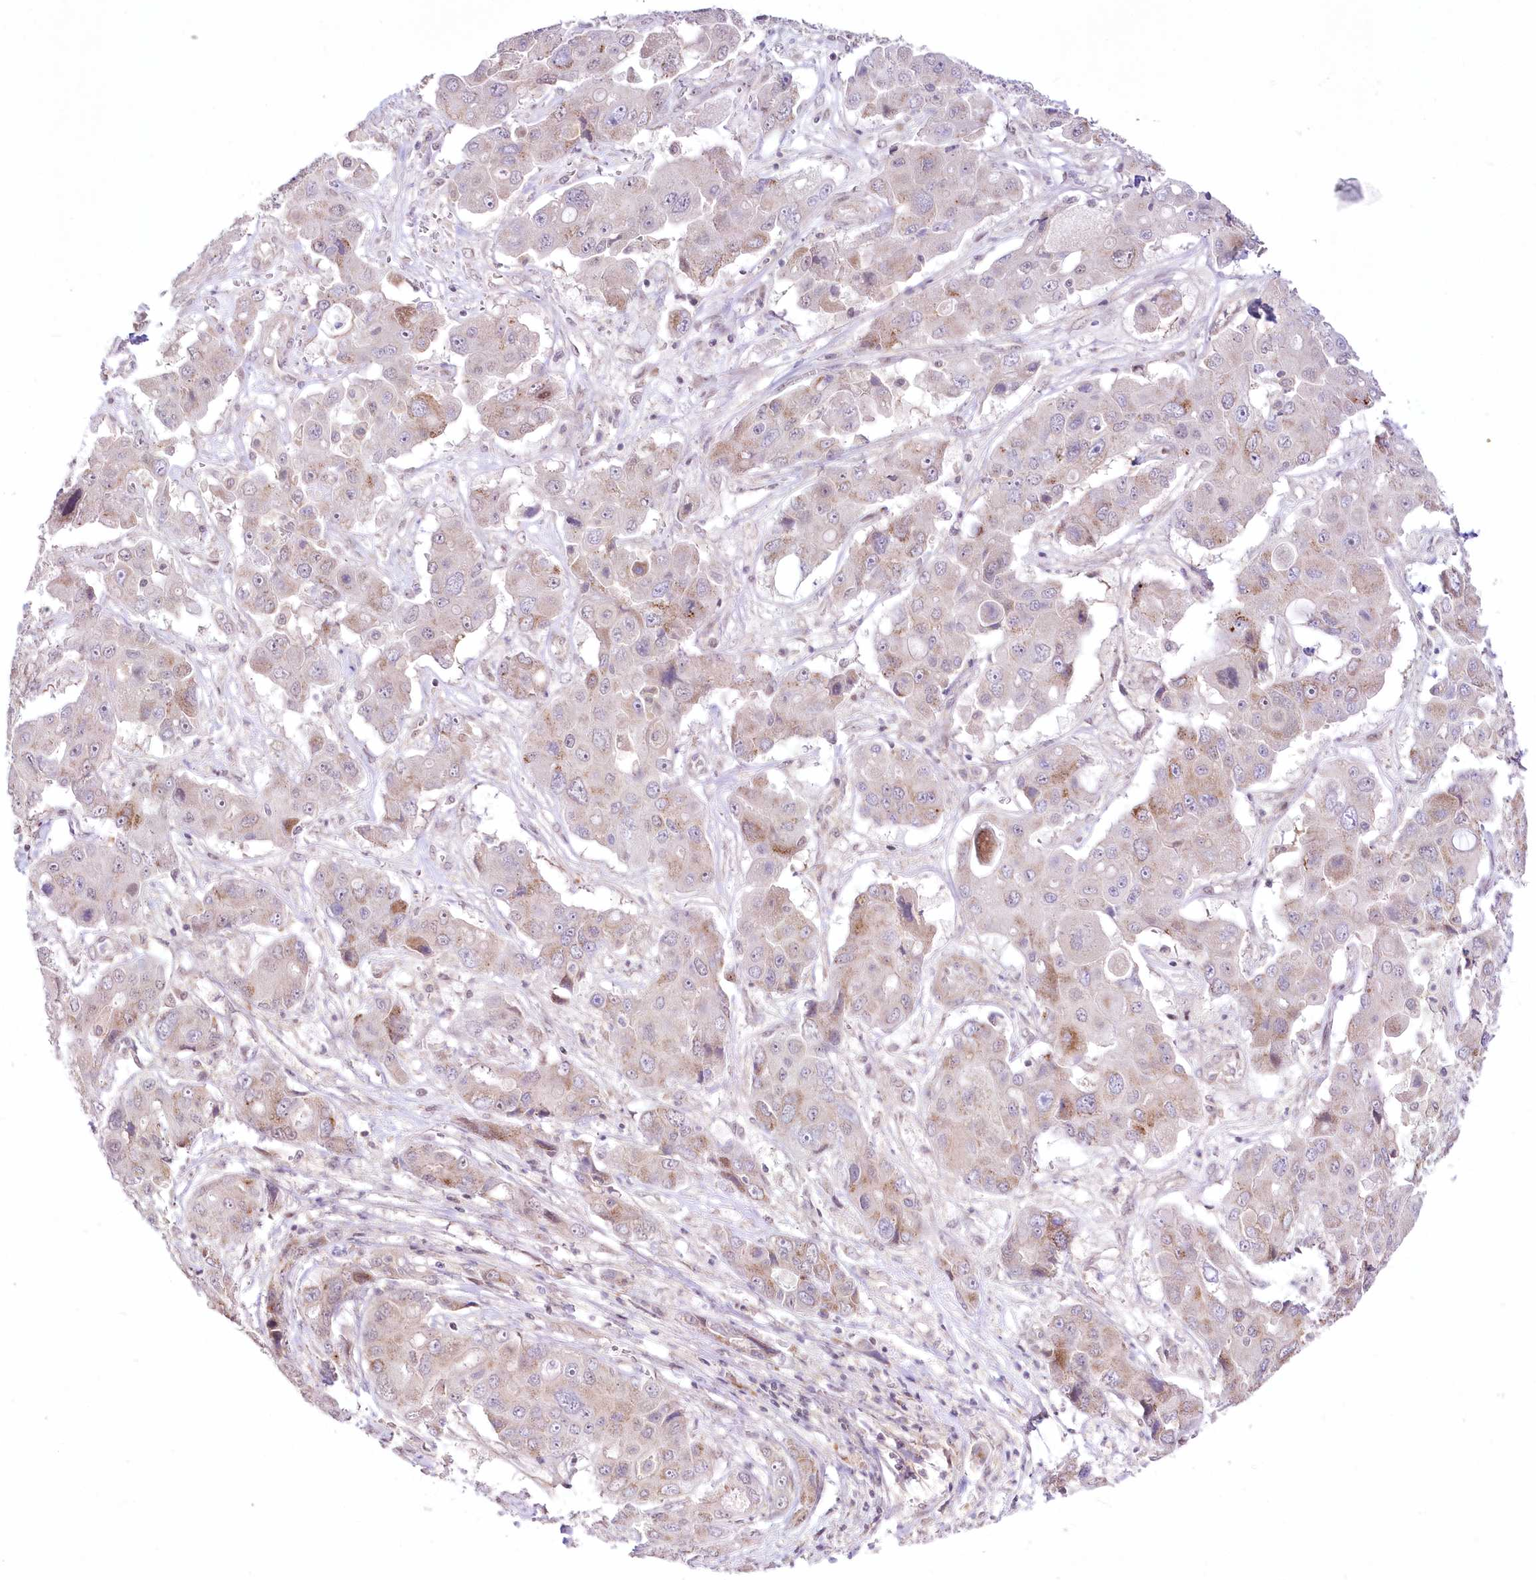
{"staining": {"intensity": "weak", "quantity": "<25%", "location": "cytoplasmic/membranous"}, "tissue": "liver cancer", "cell_type": "Tumor cells", "image_type": "cancer", "snomed": [{"axis": "morphology", "description": "Cholangiocarcinoma"}, {"axis": "topography", "description": "Liver"}], "caption": "Immunohistochemistry of human liver cholangiocarcinoma exhibits no positivity in tumor cells. (DAB (3,3'-diaminobenzidine) IHC, high magnification).", "gene": "FAM241B", "patient": {"sex": "male", "age": 67}}